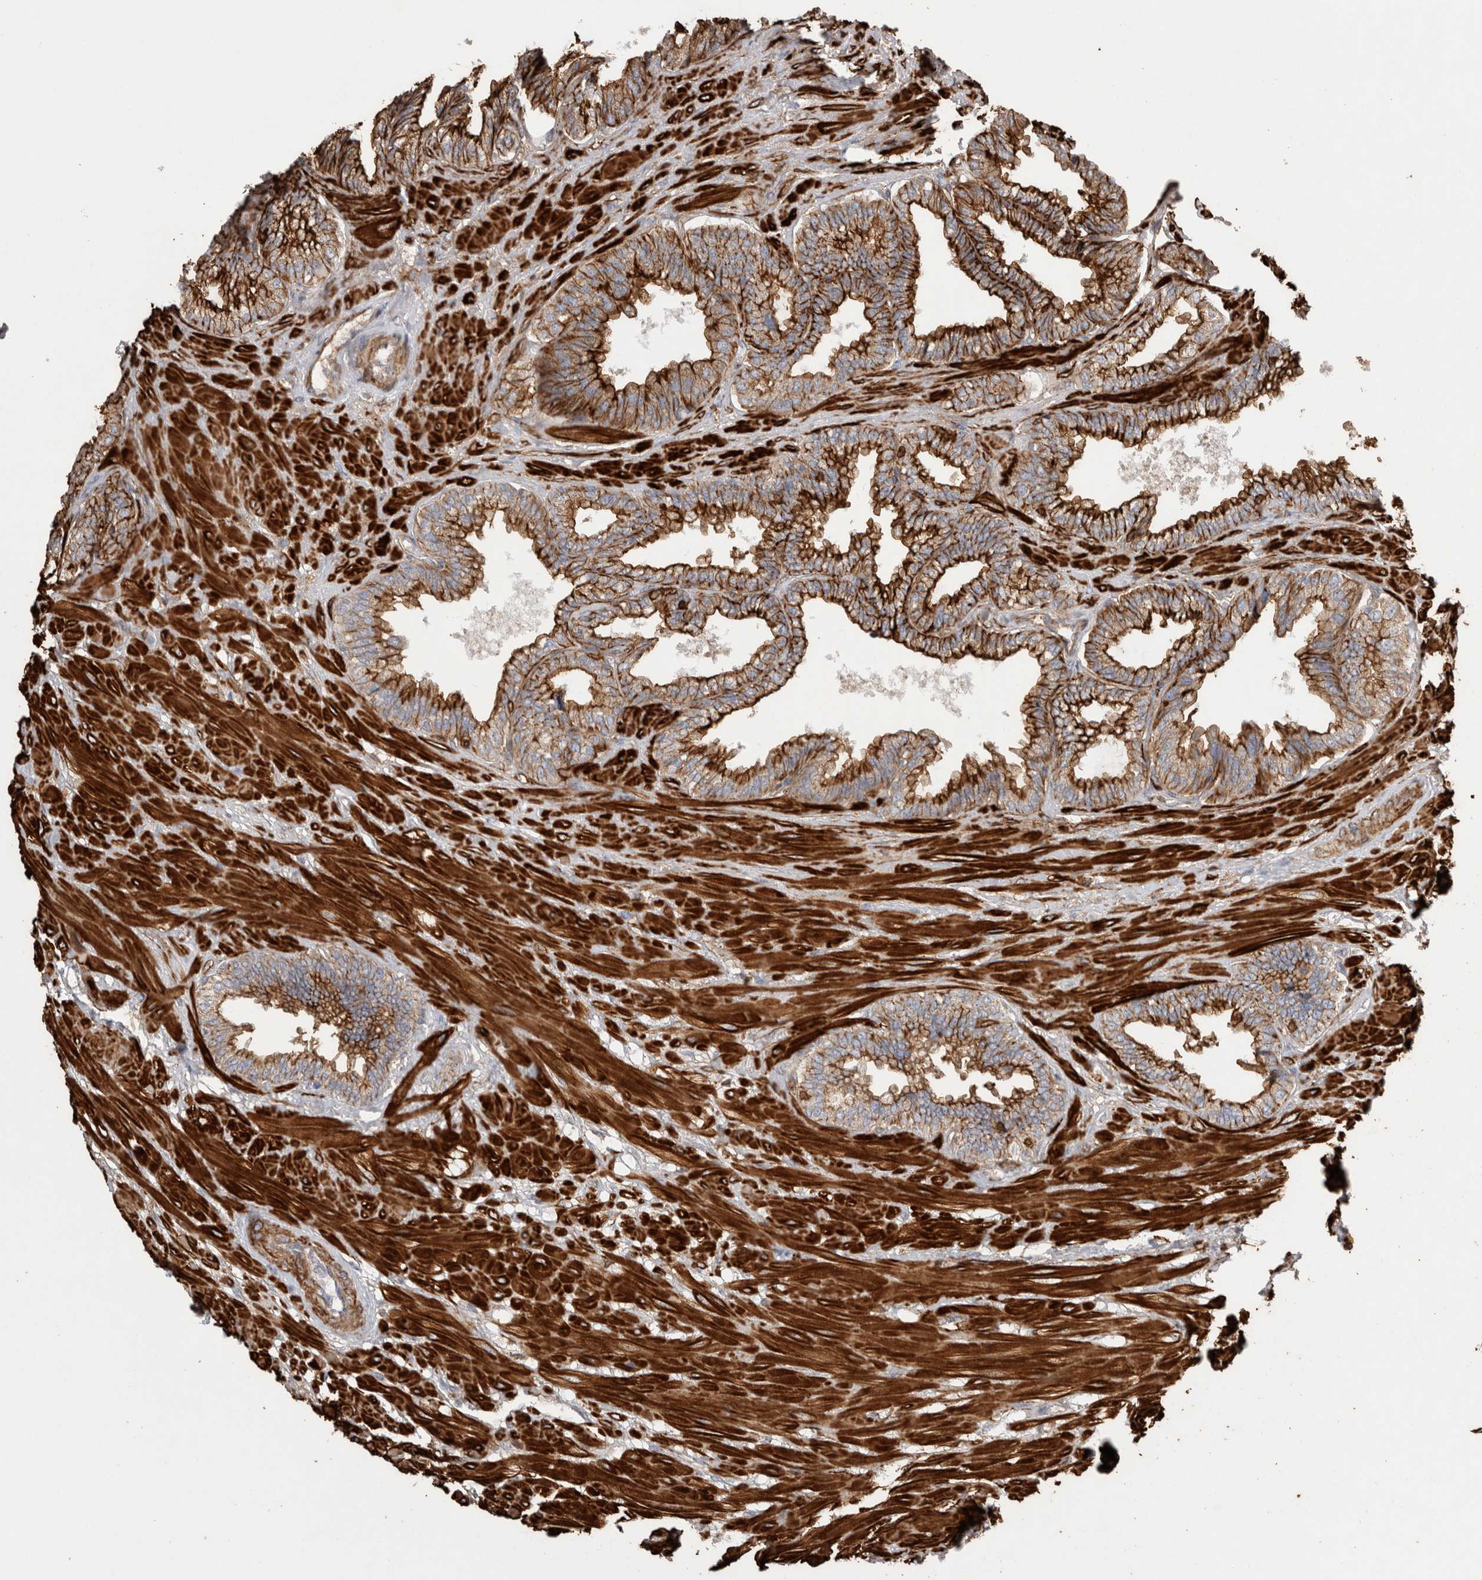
{"staining": {"intensity": "strong", "quantity": "25%-75%", "location": "cytoplasmic/membranous"}, "tissue": "seminal vesicle", "cell_type": "Glandular cells", "image_type": "normal", "snomed": [{"axis": "morphology", "description": "Normal tissue, NOS"}, {"axis": "topography", "description": "Seminal veicle"}], "caption": "Unremarkable seminal vesicle exhibits strong cytoplasmic/membranous expression in approximately 25%-75% of glandular cells, visualized by immunohistochemistry.", "gene": "GPER1", "patient": {"sex": "male", "age": 46}}